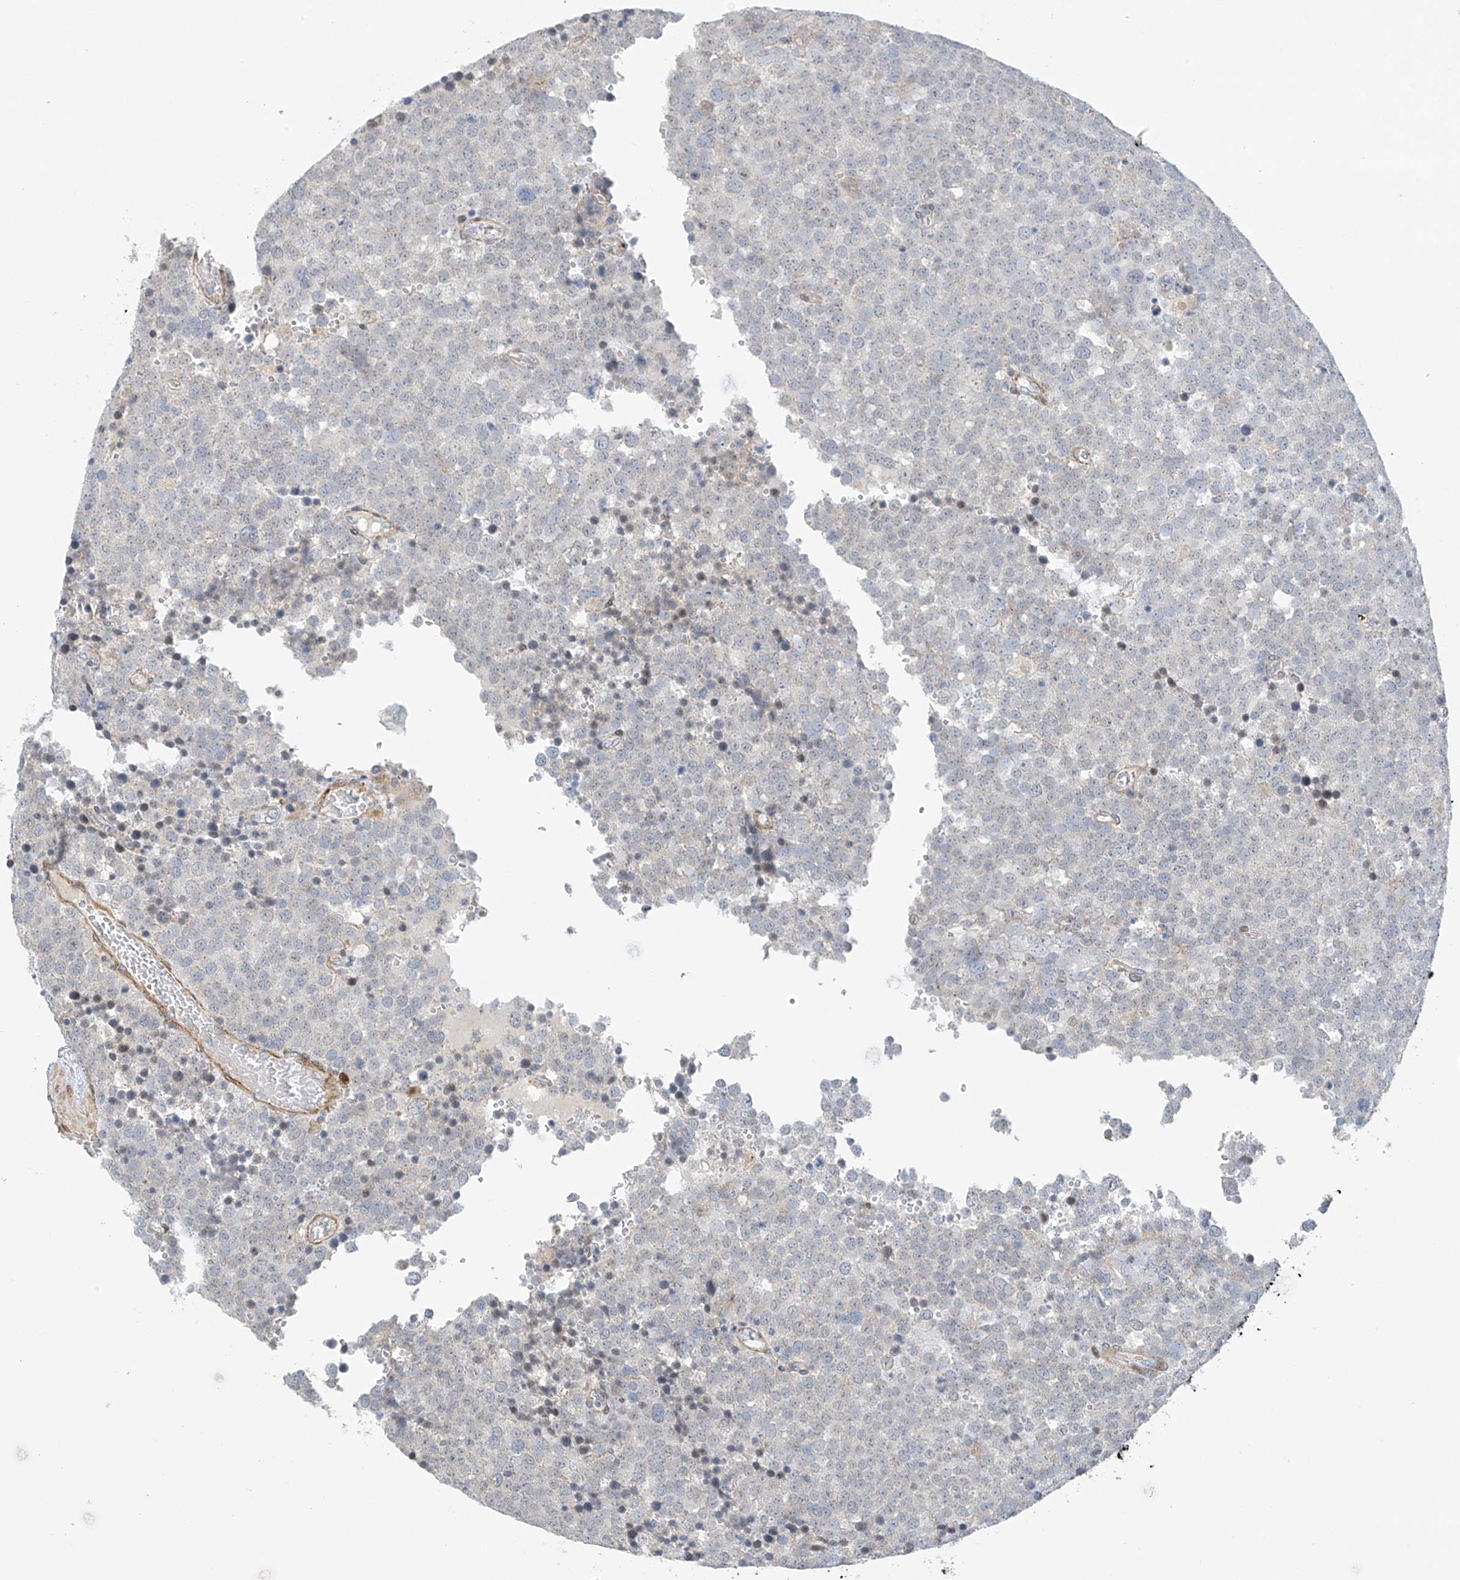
{"staining": {"intensity": "negative", "quantity": "none", "location": "none"}, "tissue": "testis cancer", "cell_type": "Tumor cells", "image_type": "cancer", "snomed": [{"axis": "morphology", "description": "Seminoma, NOS"}, {"axis": "topography", "description": "Testis"}], "caption": "This is an IHC image of human testis seminoma. There is no staining in tumor cells.", "gene": "ZNF641", "patient": {"sex": "male", "age": 71}}